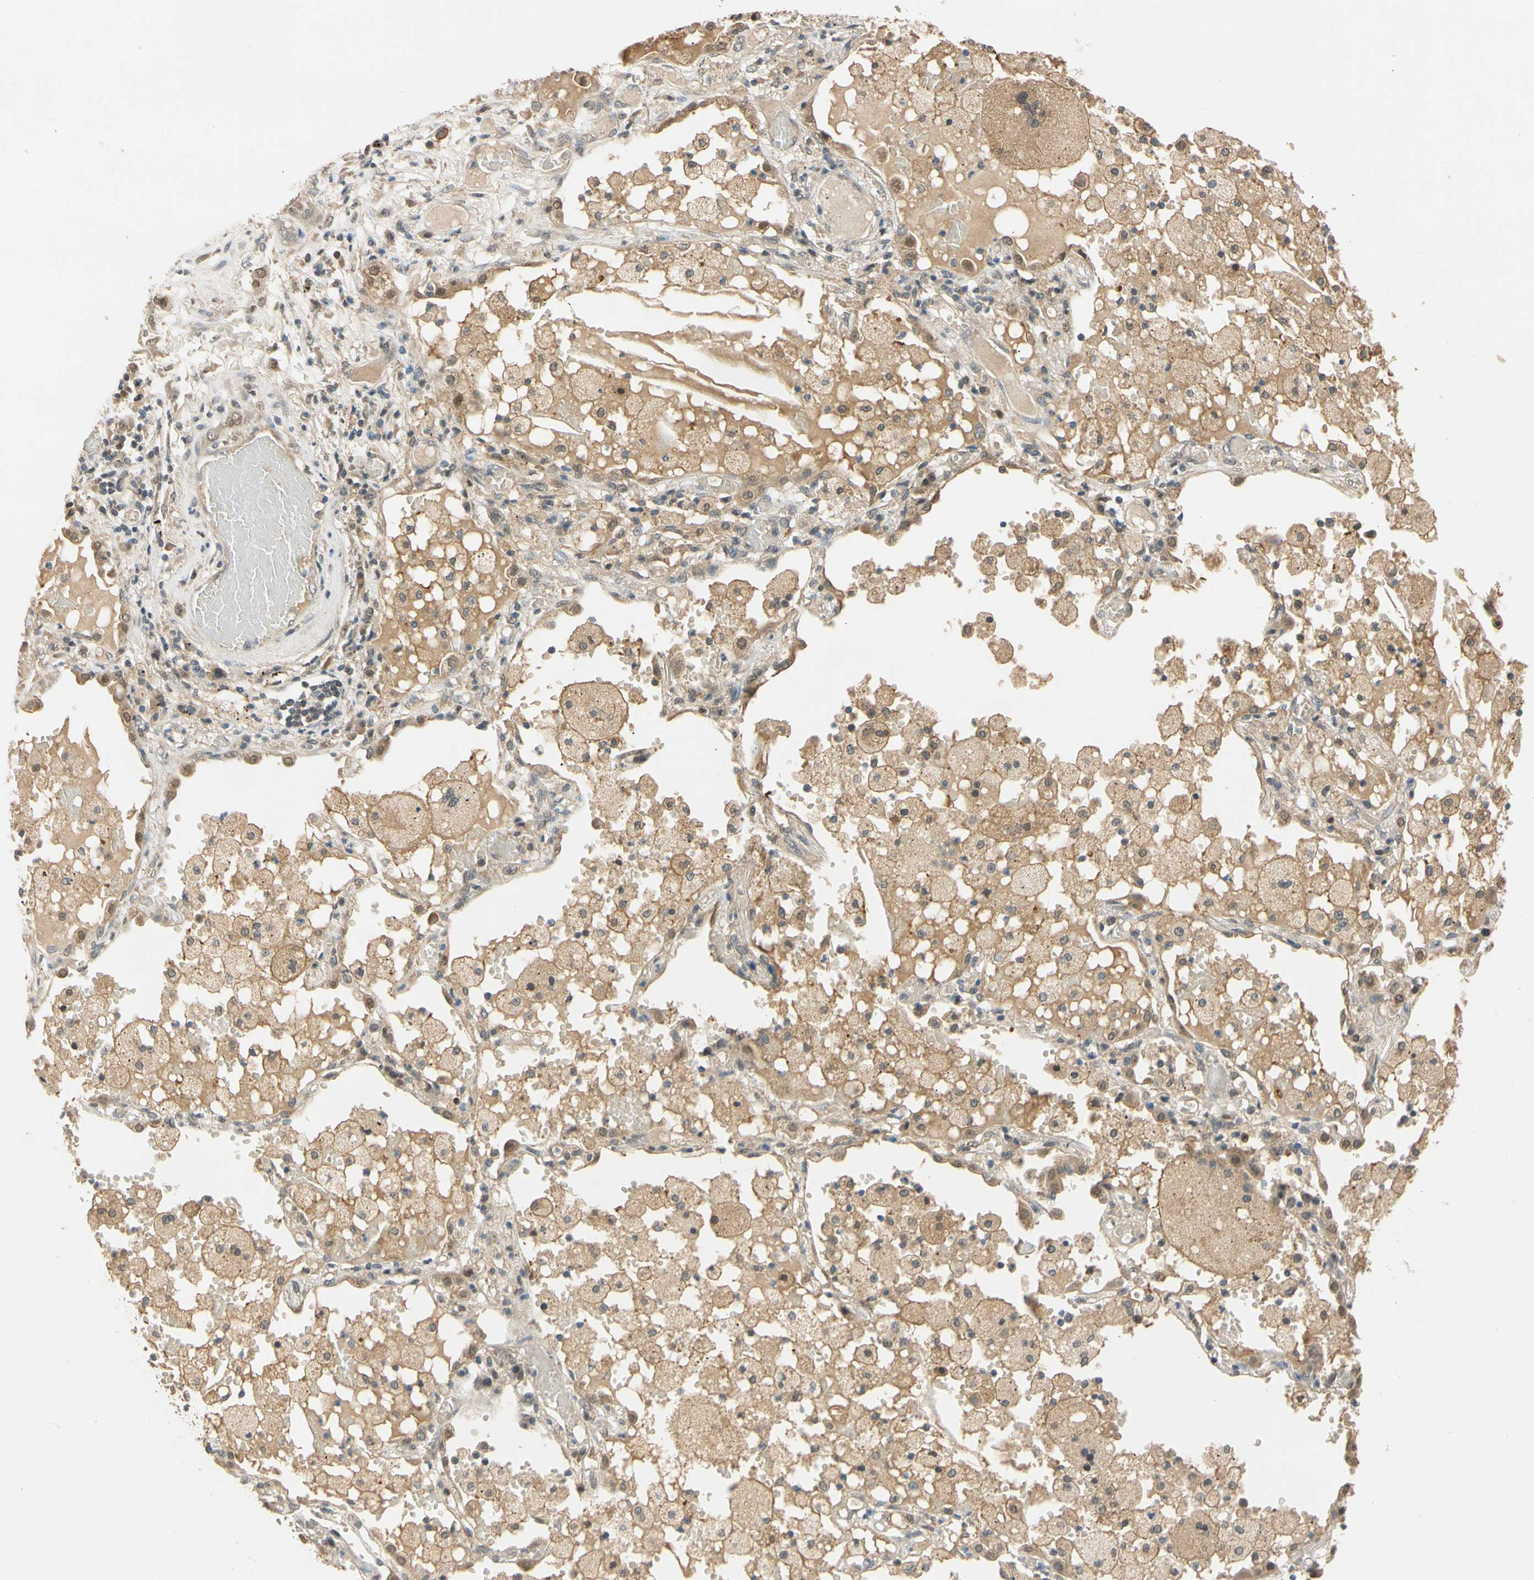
{"staining": {"intensity": "moderate", "quantity": "25%-75%", "location": "cytoplasmic/membranous,nuclear"}, "tissue": "lung cancer", "cell_type": "Tumor cells", "image_type": "cancer", "snomed": [{"axis": "morphology", "description": "Squamous cell carcinoma, NOS"}, {"axis": "topography", "description": "Lung"}], "caption": "Immunohistochemistry (IHC) staining of lung cancer, which exhibits medium levels of moderate cytoplasmic/membranous and nuclear staining in about 25%-75% of tumor cells indicating moderate cytoplasmic/membranous and nuclear protein positivity. The staining was performed using DAB (3,3'-diaminobenzidine) (brown) for protein detection and nuclei were counterstained in hematoxylin (blue).", "gene": "RIOX2", "patient": {"sex": "male", "age": 71}}